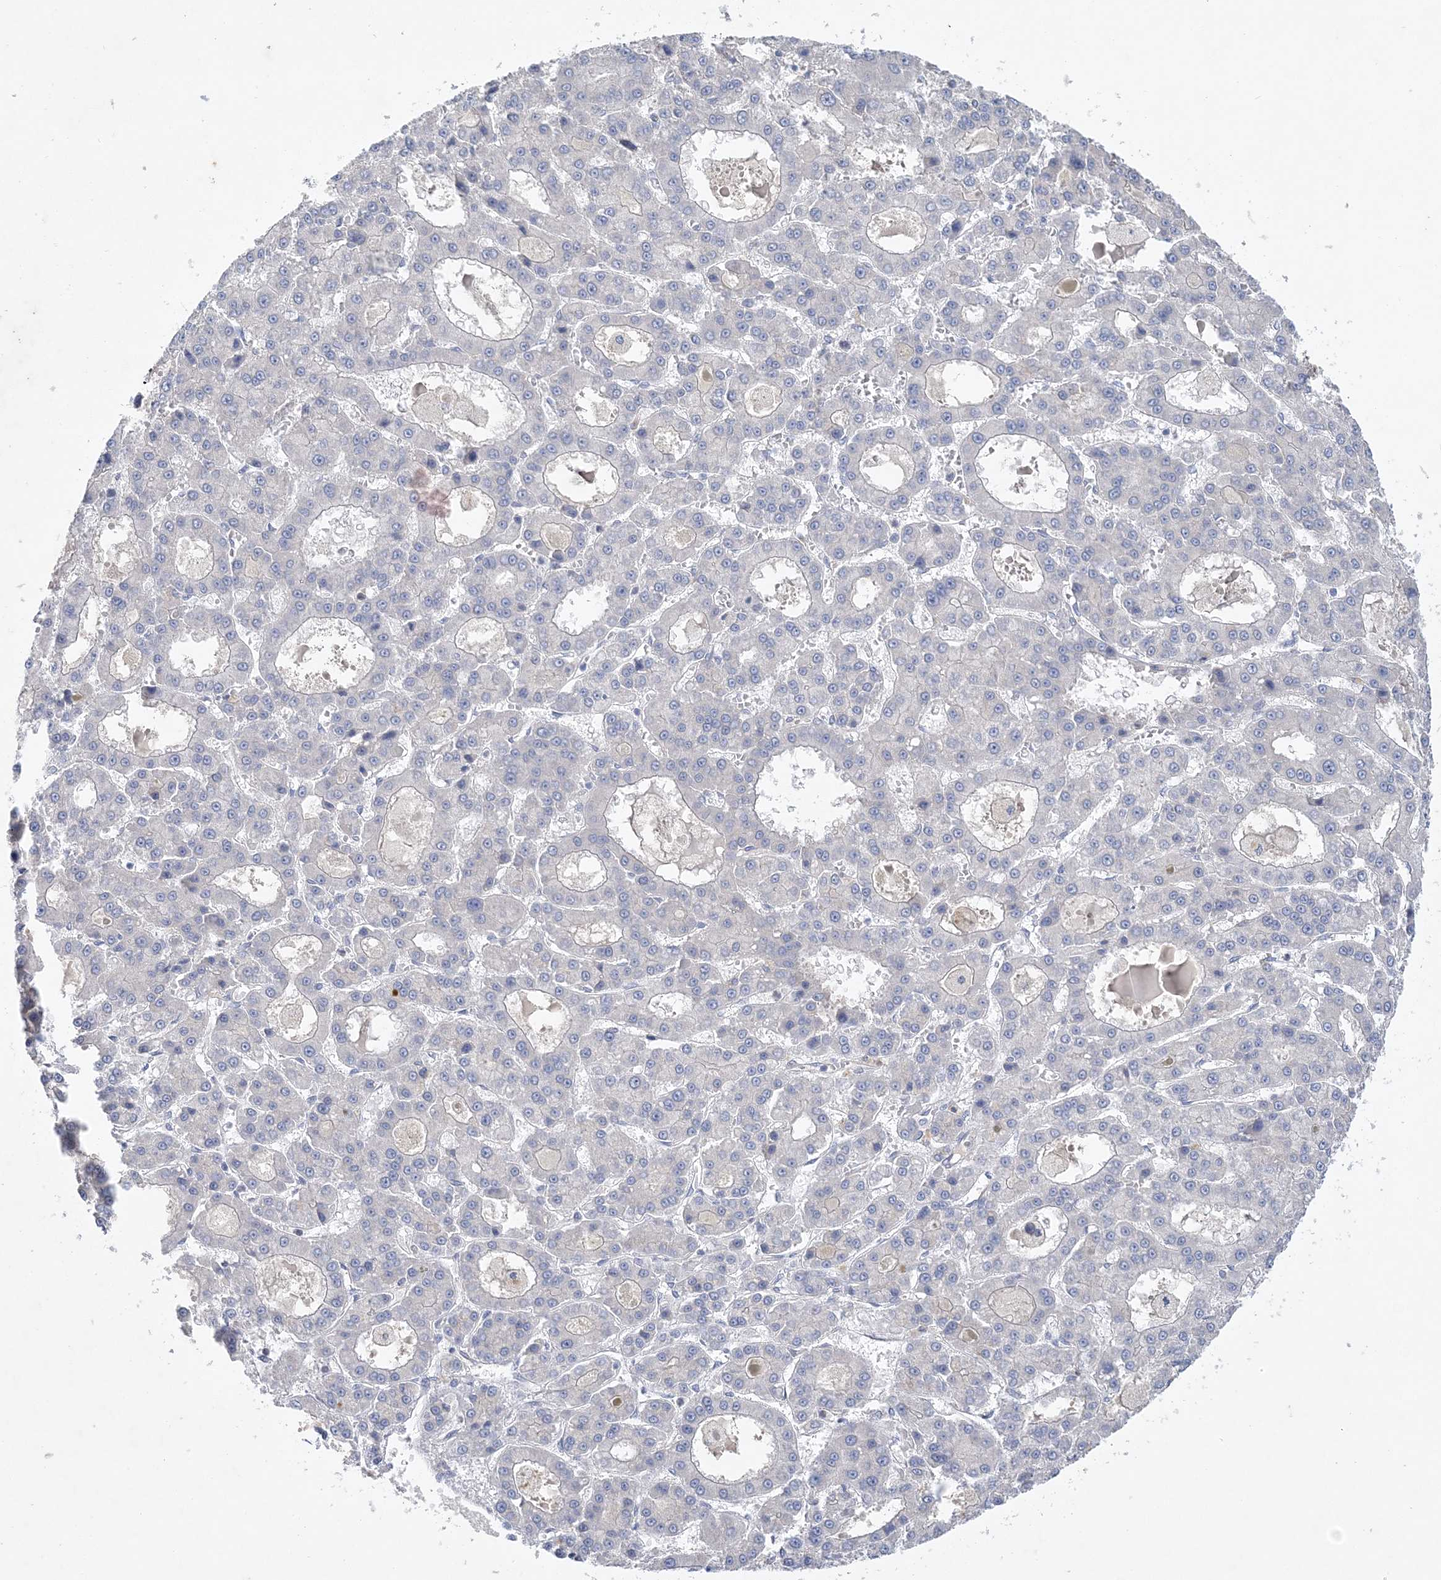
{"staining": {"intensity": "negative", "quantity": "none", "location": "none"}, "tissue": "liver cancer", "cell_type": "Tumor cells", "image_type": "cancer", "snomed": [{"axis": "morphology", "description": "Carcinoma, Hepatocellular, NOS"}, {"axis": "topography", "description": "Liver"}], "caption": "This is an immunohistochemistry (IHC) photomicrograph of human liver cancer. There is no staining in tumor cells.", "gene": "ANKRD35", "patient": {"sex": "male", "age": 70}}